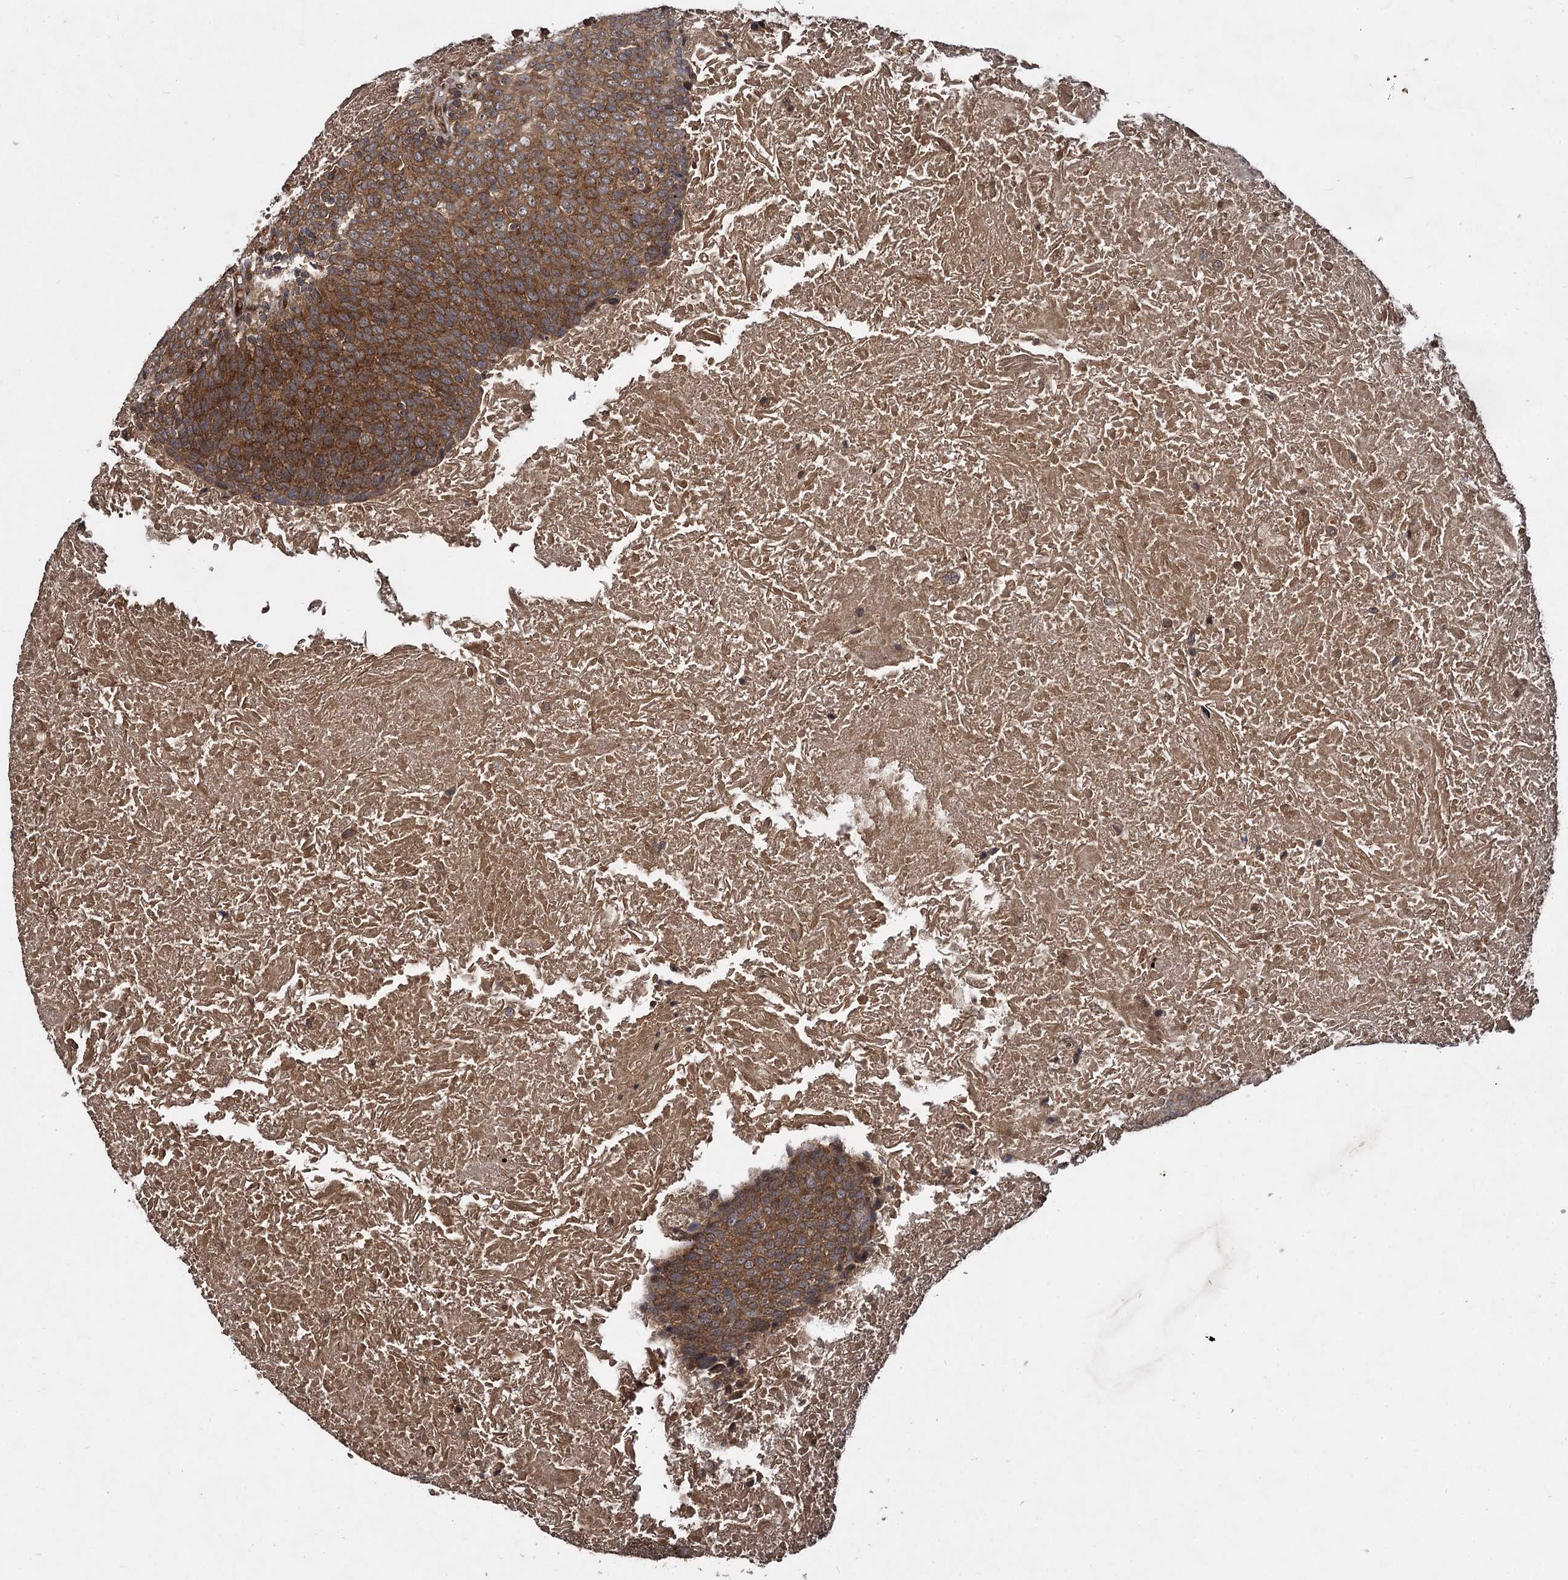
{"staining": {"intensity": "strong", "quantity": ">75%", "location": "cytoplasmic/membranous"}, "tissue": "head and neck cancer", "cell_type": "Tumor cells", "image_type": "cancer", "snomed": [{"axis": "morphology", "description": "Squamous cell carcinoma, NOS"}, {"axis": "morphology", "description": "Squamous cell carcinoma, metastatic, NOS"}, {"axis": "topography", "description": "Lymph node"}, {"axis": "topography", "description": "Head-Neck"}], "caption": "This micrograph reveals squamous cell carcinoma (head and neck) stained with immunohistochemistry (IHC) to label a protein in brown. The cytoplasmic/membranous of tumor cells show strong positivity for the protein. Nuclei are counter-stained blue.", "gene": "DCP1B", "patient": {"sex": "male", "age": 62}}